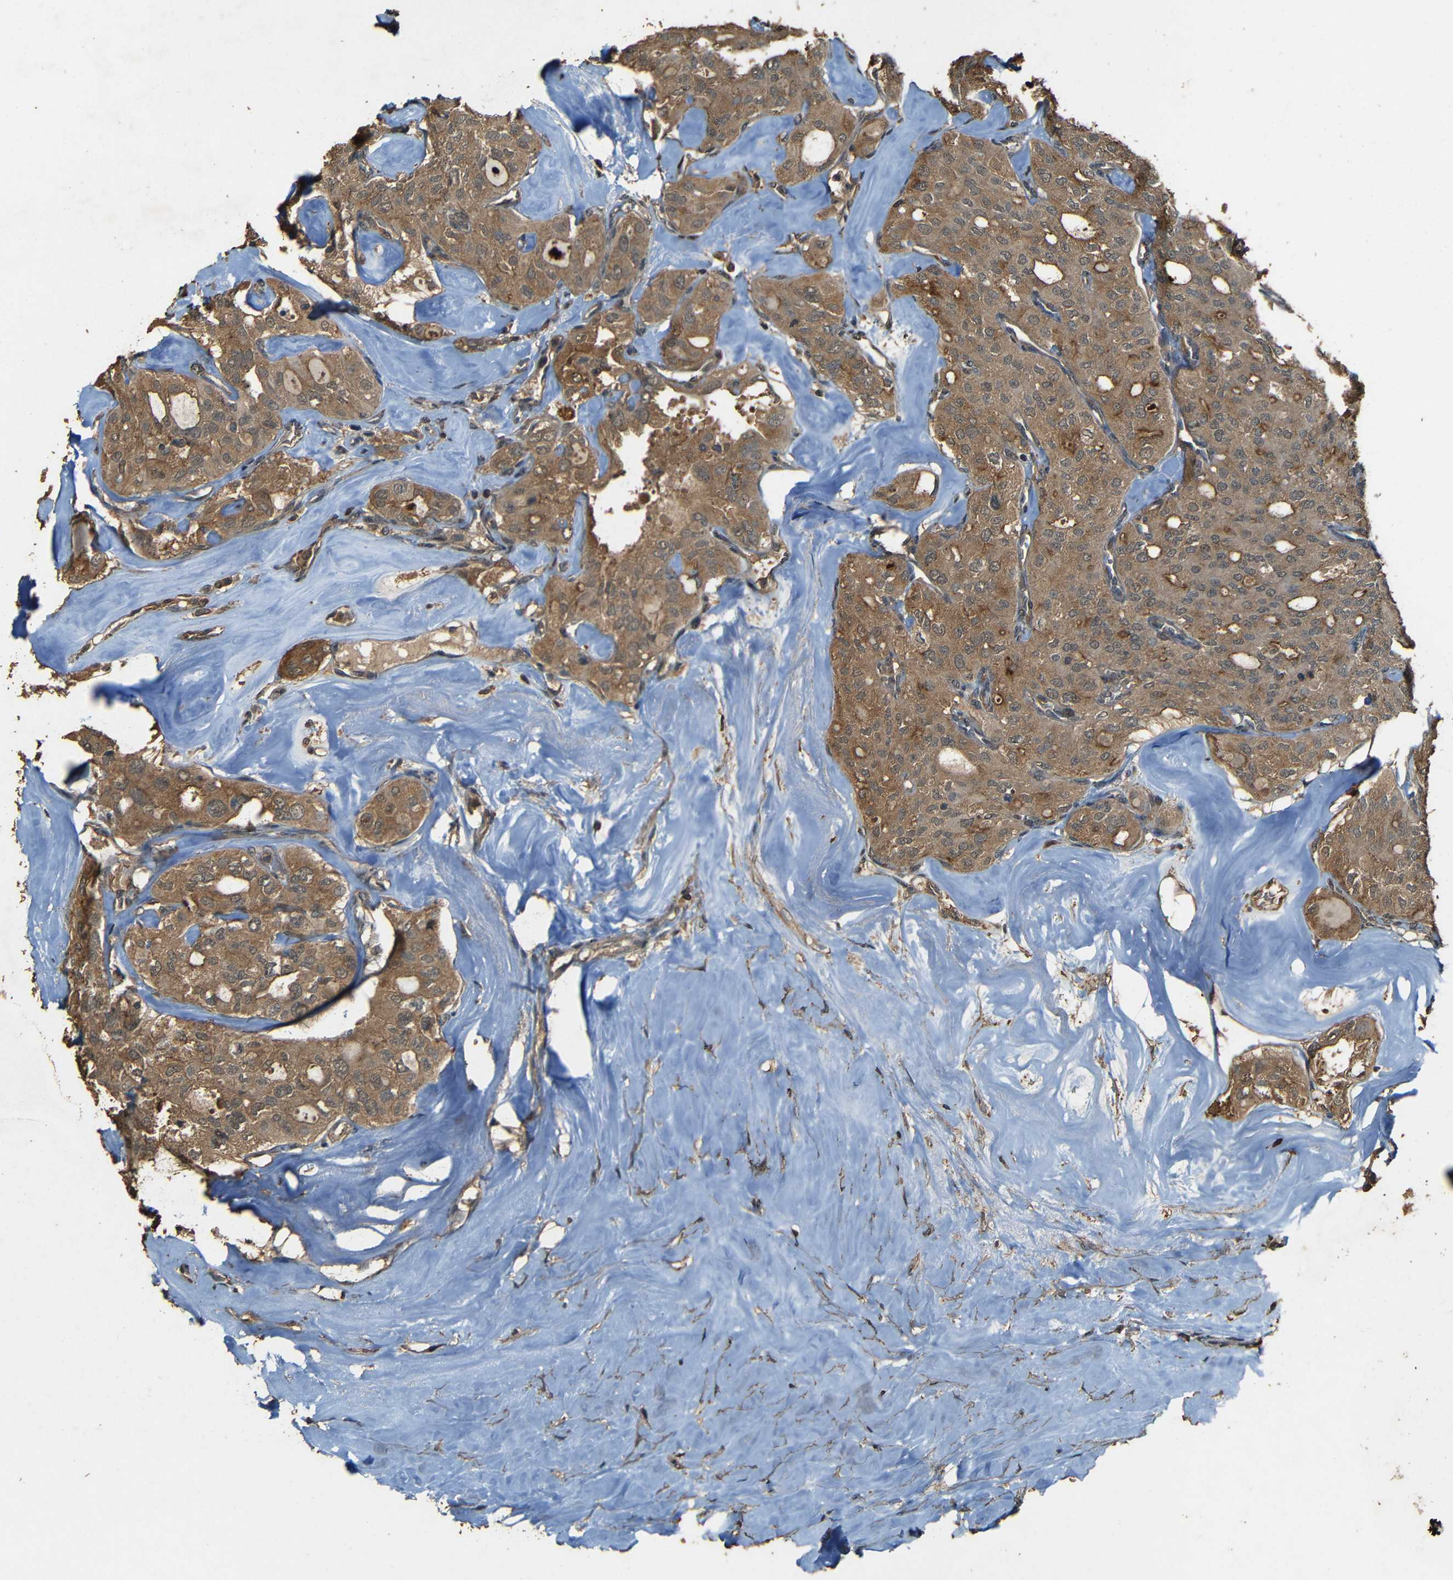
{"staining": {"intensity": "moderate", "quantity": ">75%", "location": "cytoplasmic/membranous"}, "tissue": "thyroid cancer", "cell_type": "Tumor cells", "image_type": "cancer", "snomed": [{"axis": "morphology", "description": "Follicular adenoma carcinoma, NOS"}, {"axis": "topography", "description": "Thyroid gland"}], "caption": "IHC staining of follicular adenoma carcinoma (thyroid), which demonstrates medium levels of moderate cytoplasmic/membranous positivity in approximately >75% of tumor cells indicating moderate cytoplasmic/membranous protein staining. The staining was performed using DAB (brown) for protein detection and nuclei were counterstained in hematoxylin (blue).", "gene": "PDE5A", "patient": {"sex": "male", "age": 75}}